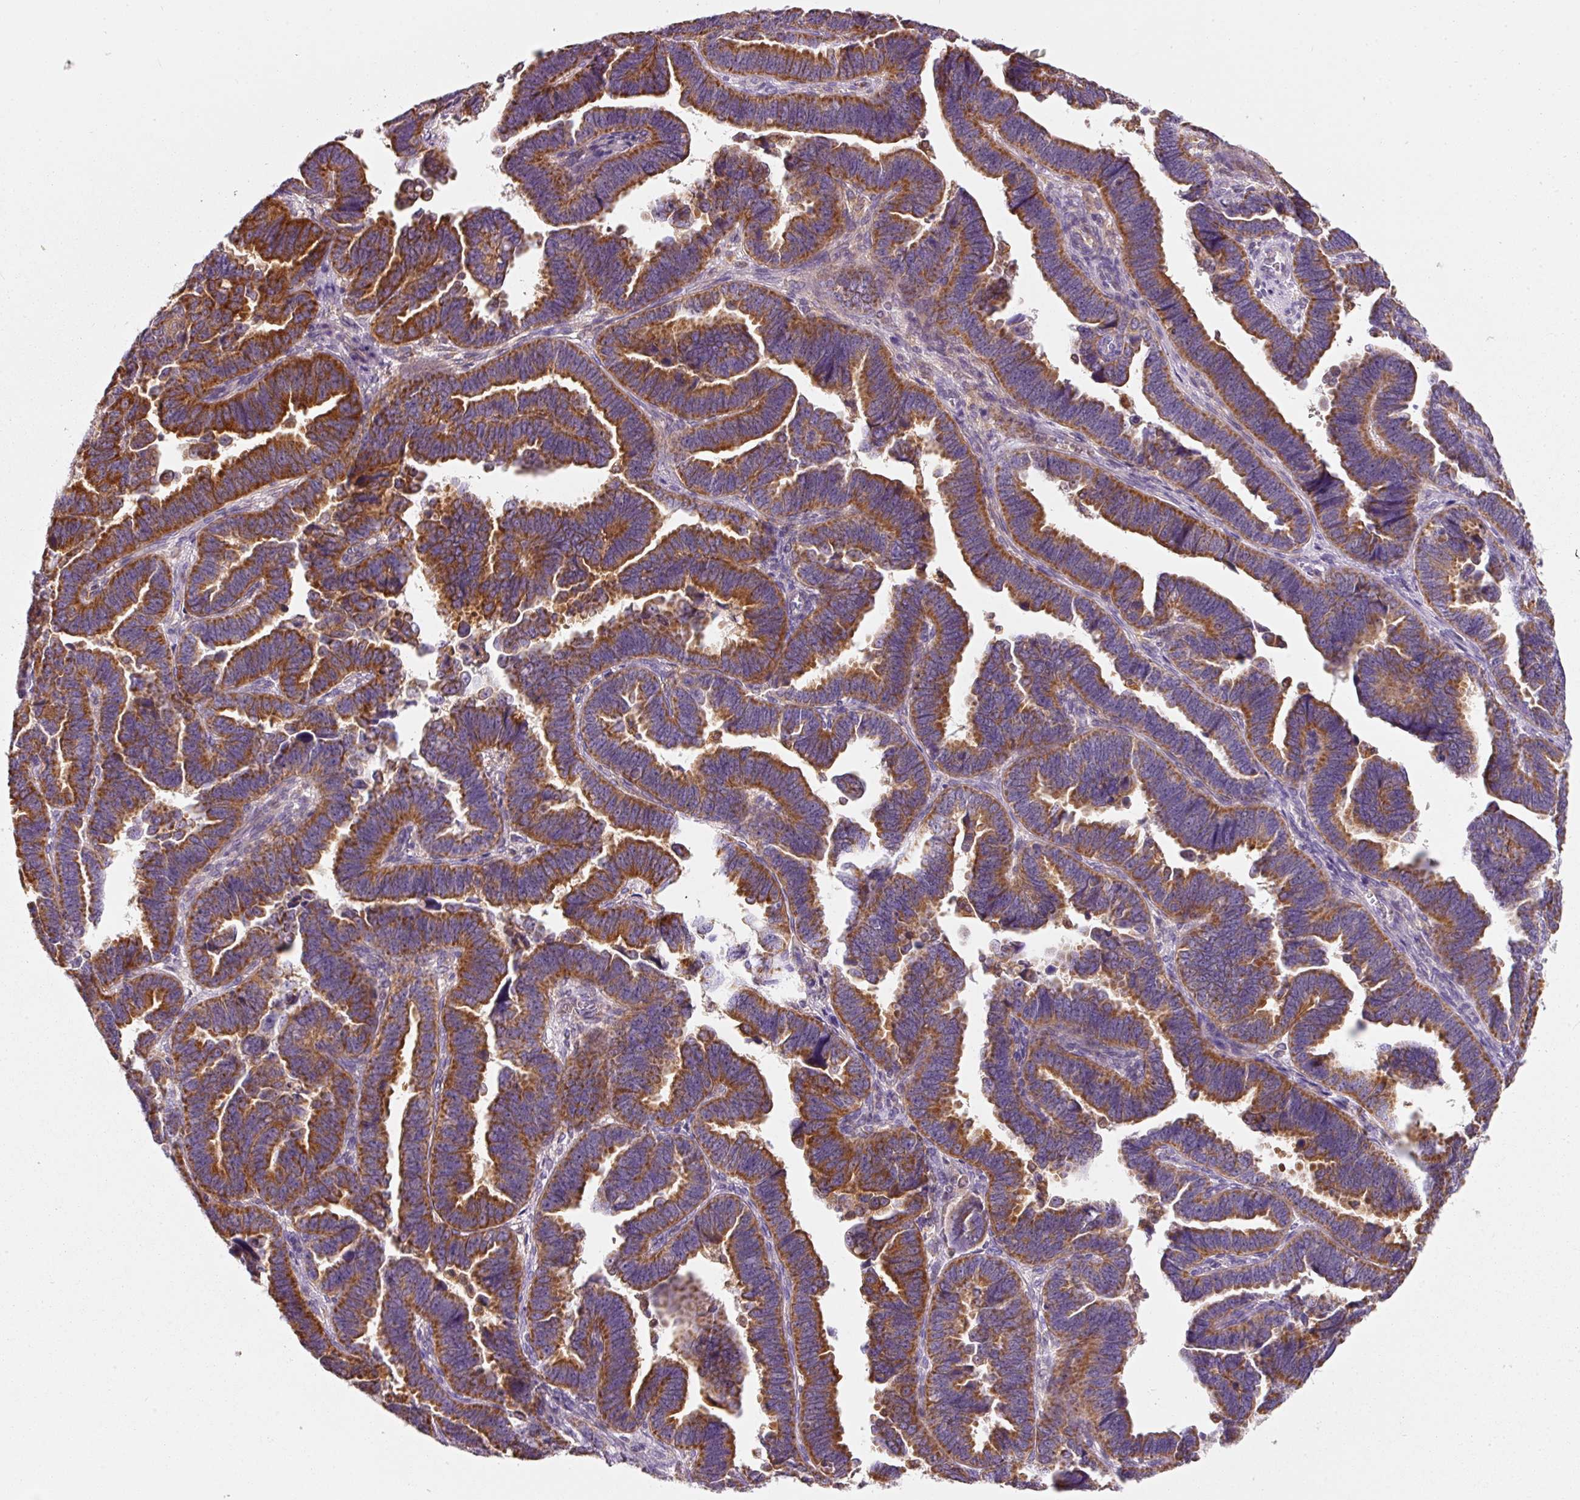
{"staining": {"intensity": "strong", "quantity": ">75%", "location": "cytoplasmic/membranous"}, "tissue": "endometrial cancer", "cell_type": "Tumor cells", "image_type": "cancer", "snomed": [{"axis": "morphology", "description": "Adenocarcinoma, NOS"}, {"axis": "topography", "description": "Endometrium"}], "caption": "The immunohistochemical stain highlights strong cytoplasmic/membranous staining in tumor cells of endometrial cancer tissue.", "gene": "IQGAP2", "patient": {"sex": "female", "age": 75}}